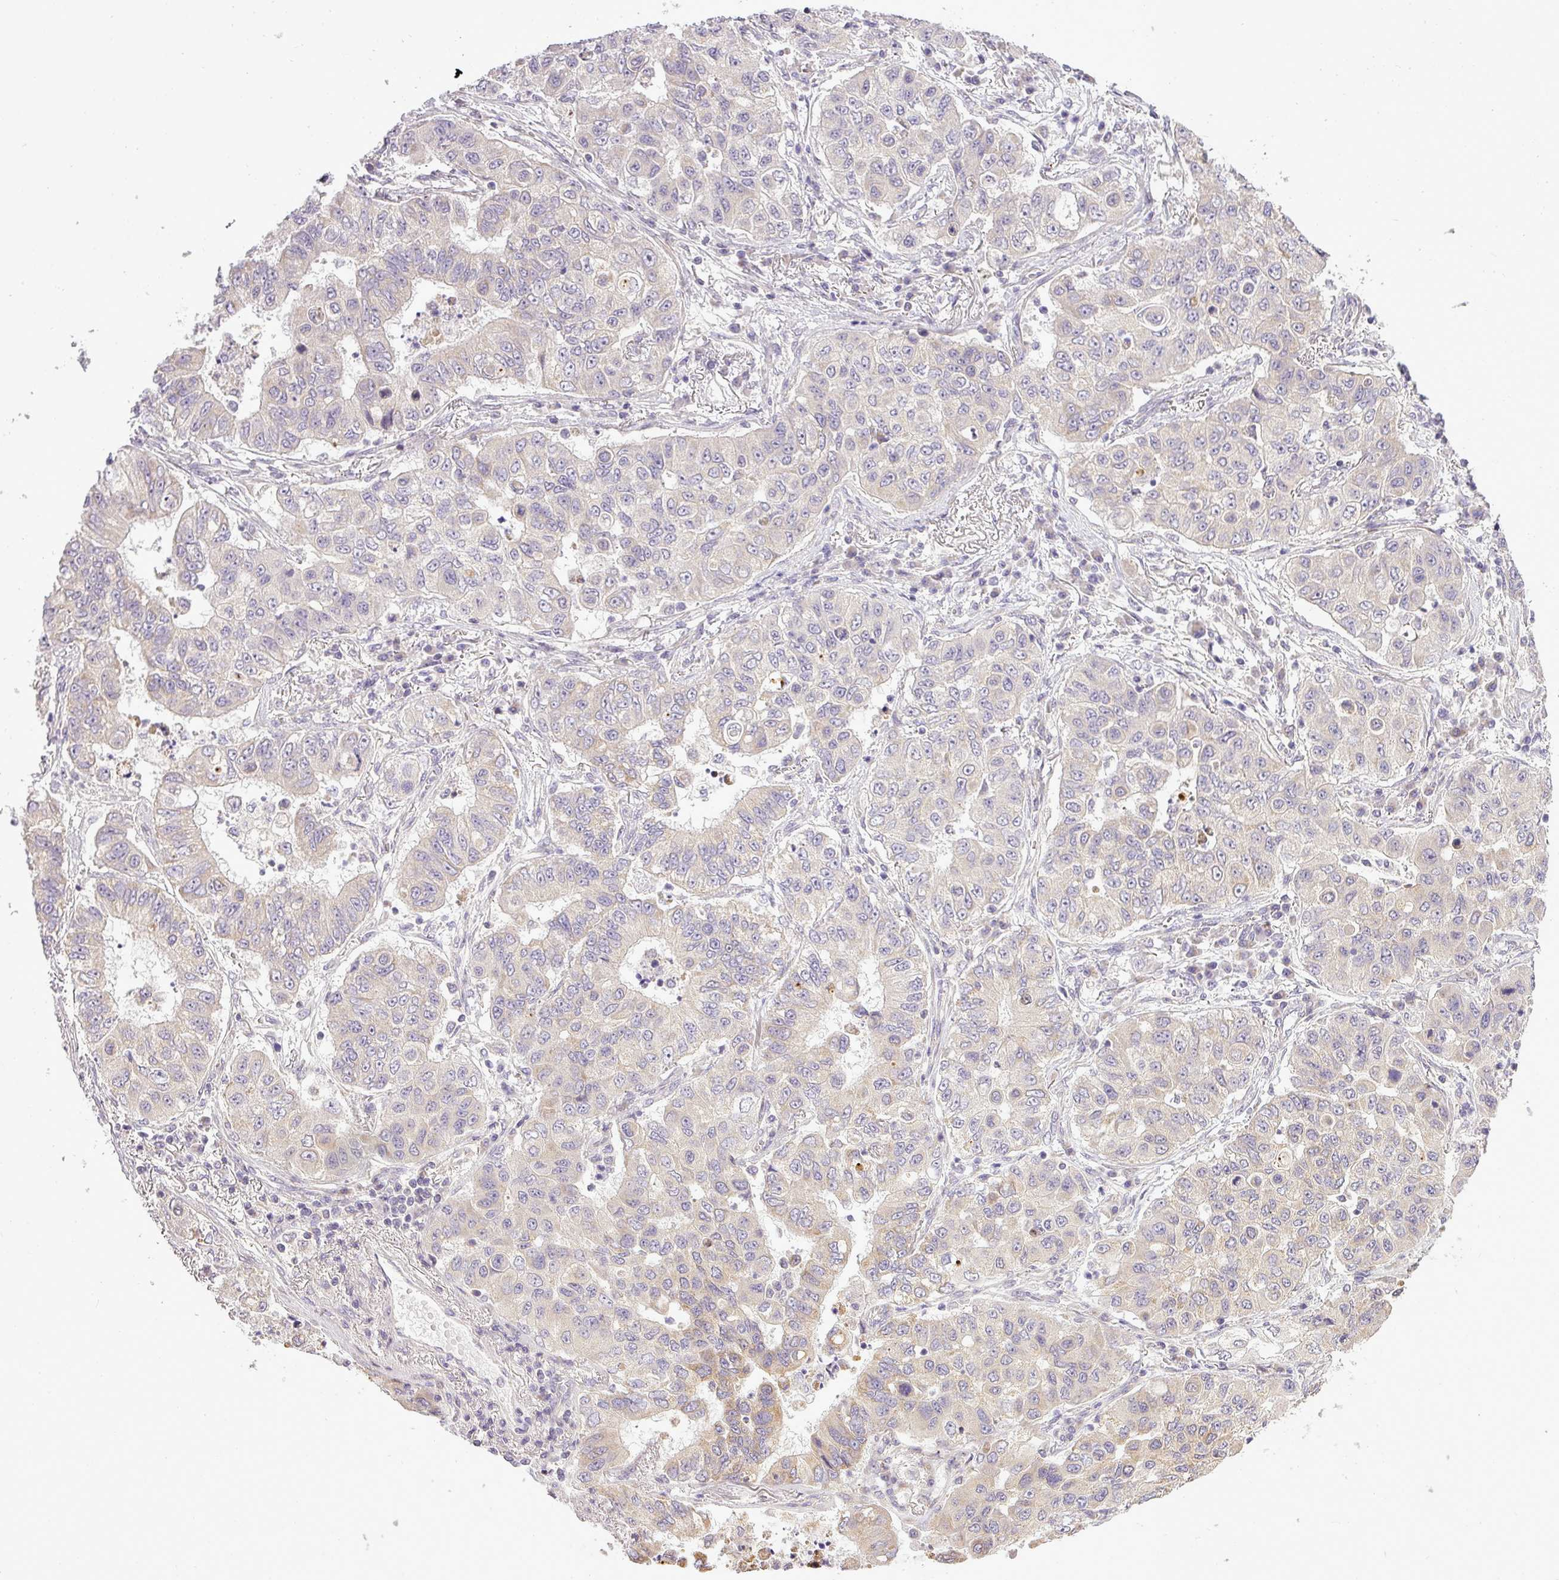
{"staining": {"intensity": "weak", "quantity": "<25%", "location": "cytoplasmic/membranous"}, "tissue": "lung cancer", "cell_type": "Tumor cells", "image_type": "cancer", "snomed": [{"axis": "morphology", "description": "Squamous cell carcinoma, NOS"}, {"axis": "topography", "description": "Lung"}], "caption": "This image is of lung cancer (squamous cell carcinoma) stained with IHC to label a protein in brown with the nuclei are counter-stained blue. There is no expression in tumor cells.", "gene": "ZDHHC1", "patient": {"sex": "male", "age": 74}}